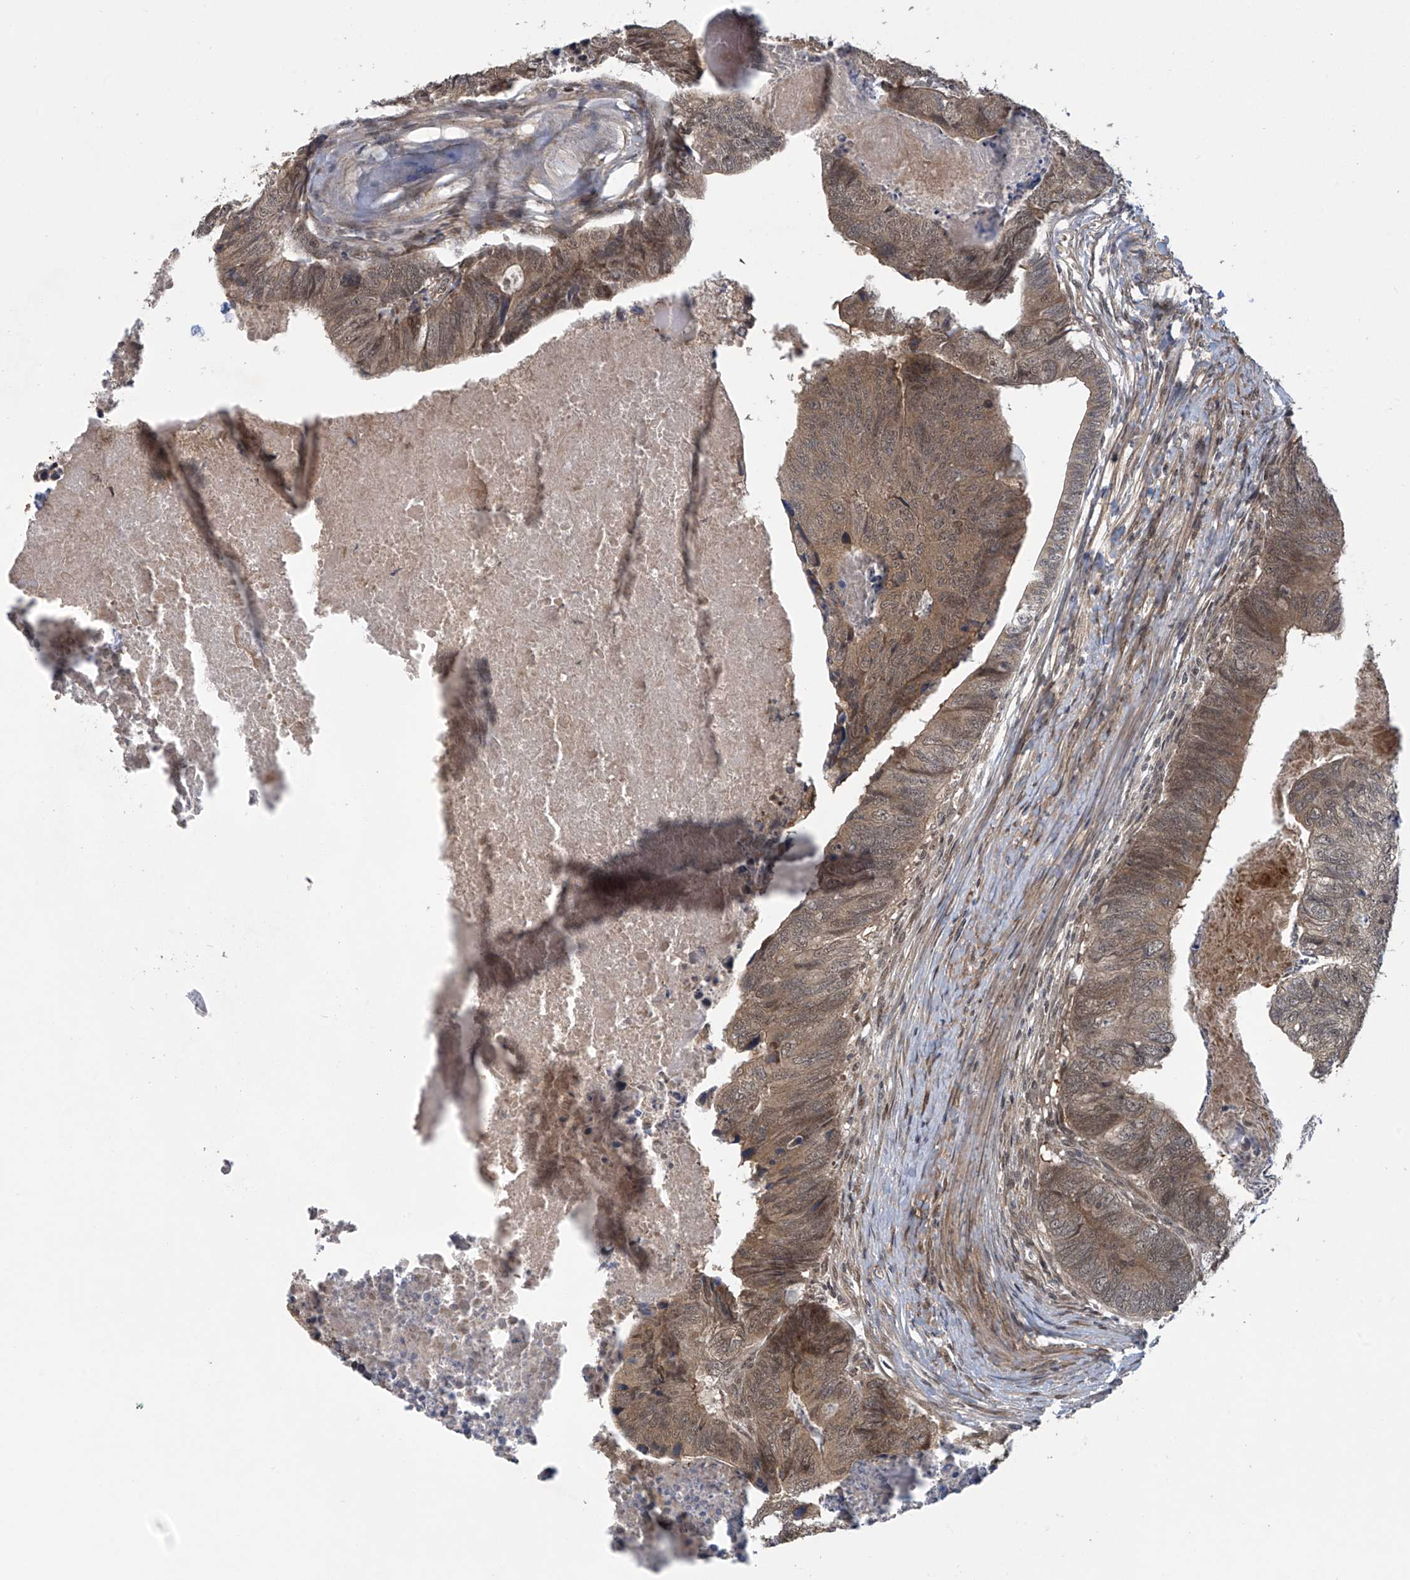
{"staining": {"intensity": "moderate", "quantity": ">75%", "location": "cytoplasmic/membranous"}, "tissue": "colorectal cancer", "cell_type": "Tumor cells", "image_type": "cancer", "snomed": [{"axis": "morphology", "description": "Adenocarcinoma, NOS"}, {"axis": "topography", "description": "Colon"}], "caption": "Tumor cells show medium levels of moderate cytoplasmic/membranous staining in about >75% of cells in colorectal adenocarcinoma. (DAB IHC, brown staining for protein, blue staining for nuclei).", "gene": "ABHD13", "patient": {"sex": "female", "age": 67}}